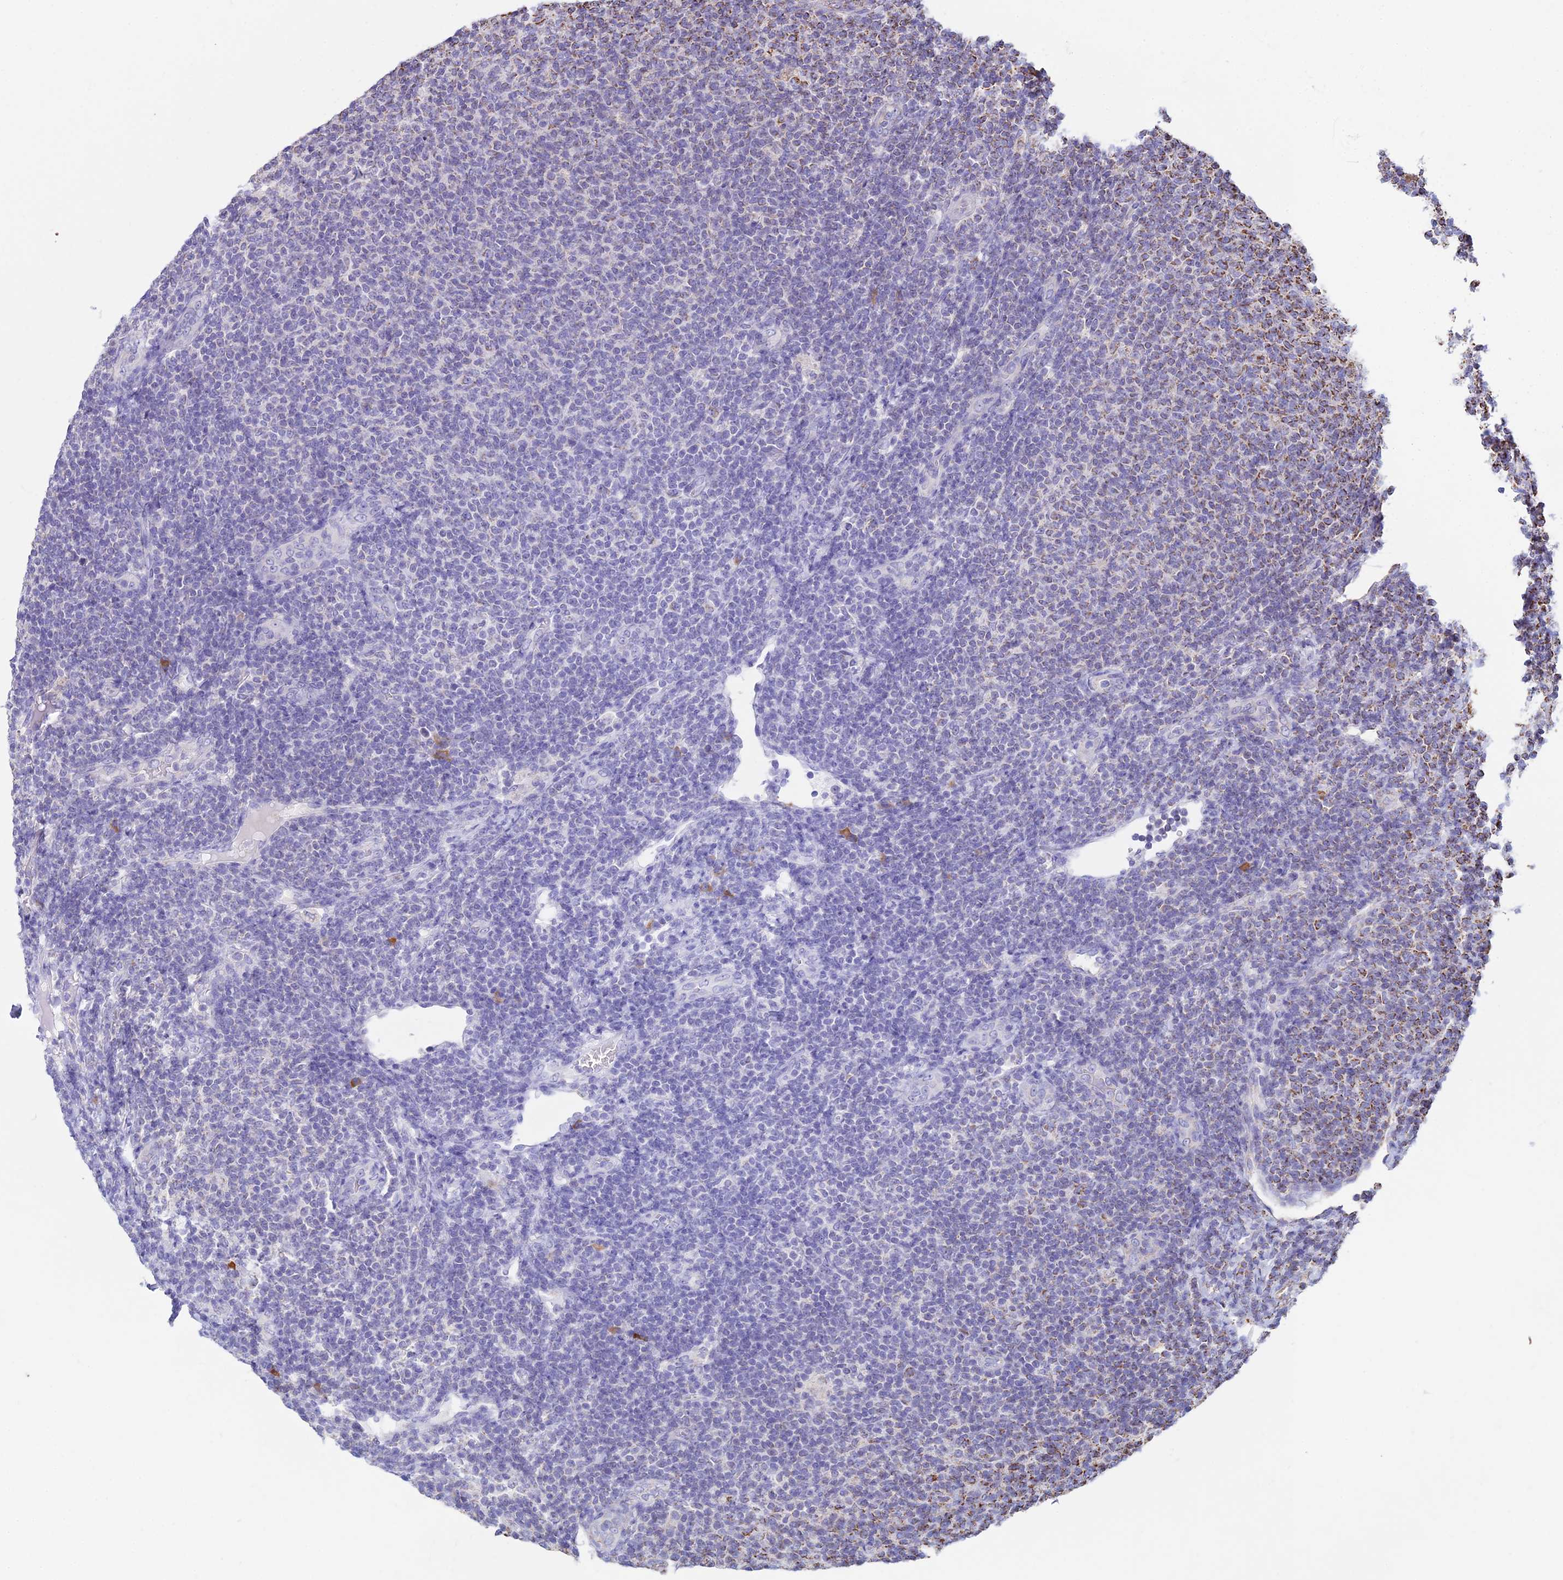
{"staining": {"intensity": "weak", "quantity": "<25%", "location": "cytoplasmic/membranous"}, "tissue": "lymphoma", "cell_type": "Tumor cells", "image_type": "cancer", "snomed": [{"axis": "morphology", "description": "Malignant lymphoma, non-Hodgkin's type, Low grade"}, {"axis": "topography", "description": "Lymph node"}], "caption": "Human lymphoma stained for a protein using immunohistochemistry demonstrates no staining in tumor cells.", "gene": "OR2W3", "patient": {"sex": "male", "age": 66}}